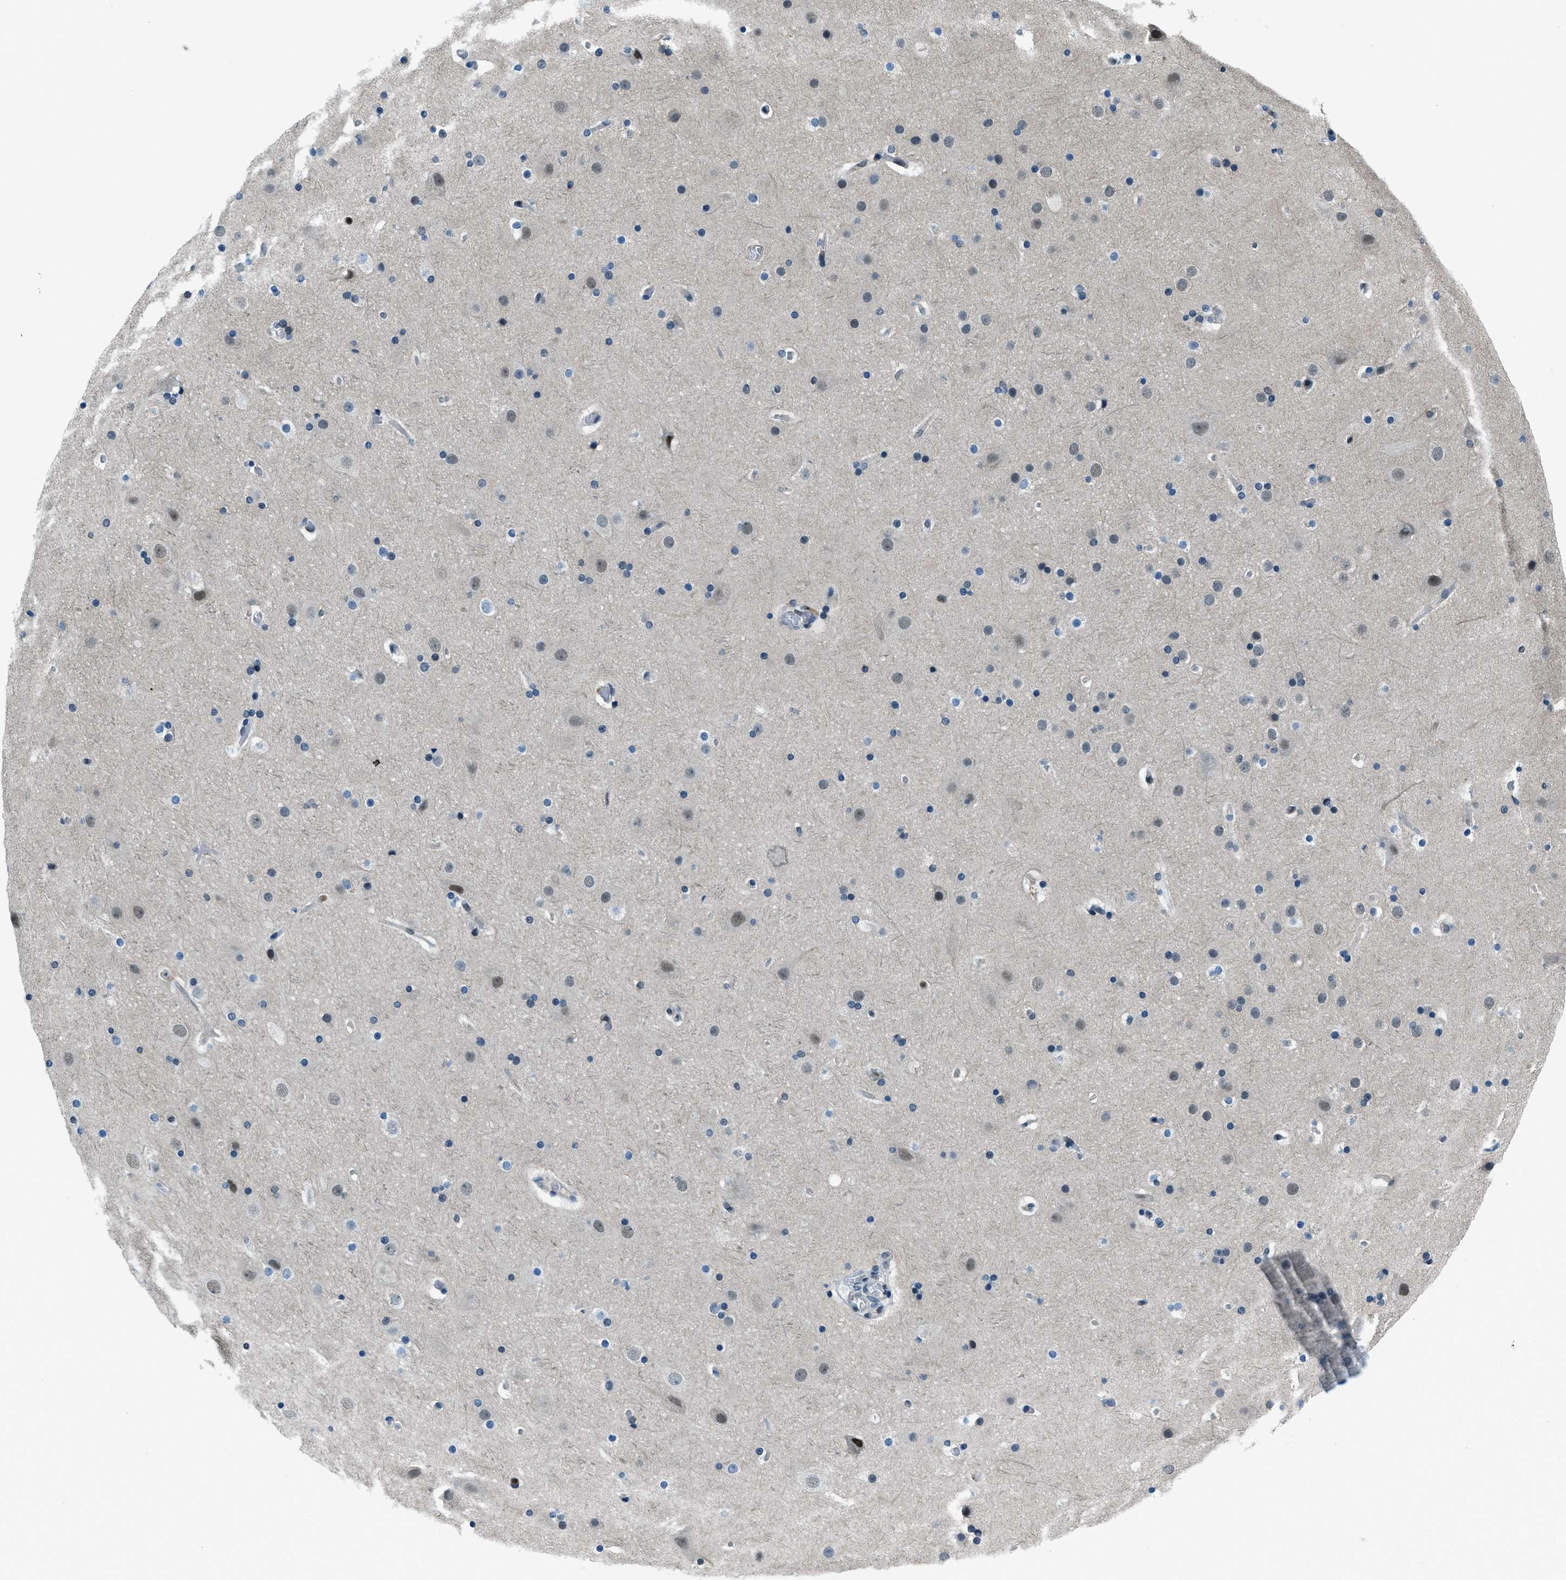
{"staining": {"intensity": "negative", "quantity": "none", "location": "none"}, "tissue": "cerebral cortex", "cell_type": "Endothelial cells", "image_type": "normal", "snomed": [{"axis": "morphology", "description": "Normal tissue, NOS"}, {"axis": "topography", "description": "Cerebral cortex"}], "caption": "IHC image of normal cerebral cortex: cerebral cortex stained with DAB (3,3'-diaminobenzidine) reveals no significant protein expression in endothelial cells.", "gene": "OGFR", "patient": {"sex": "male", "age": 57}}